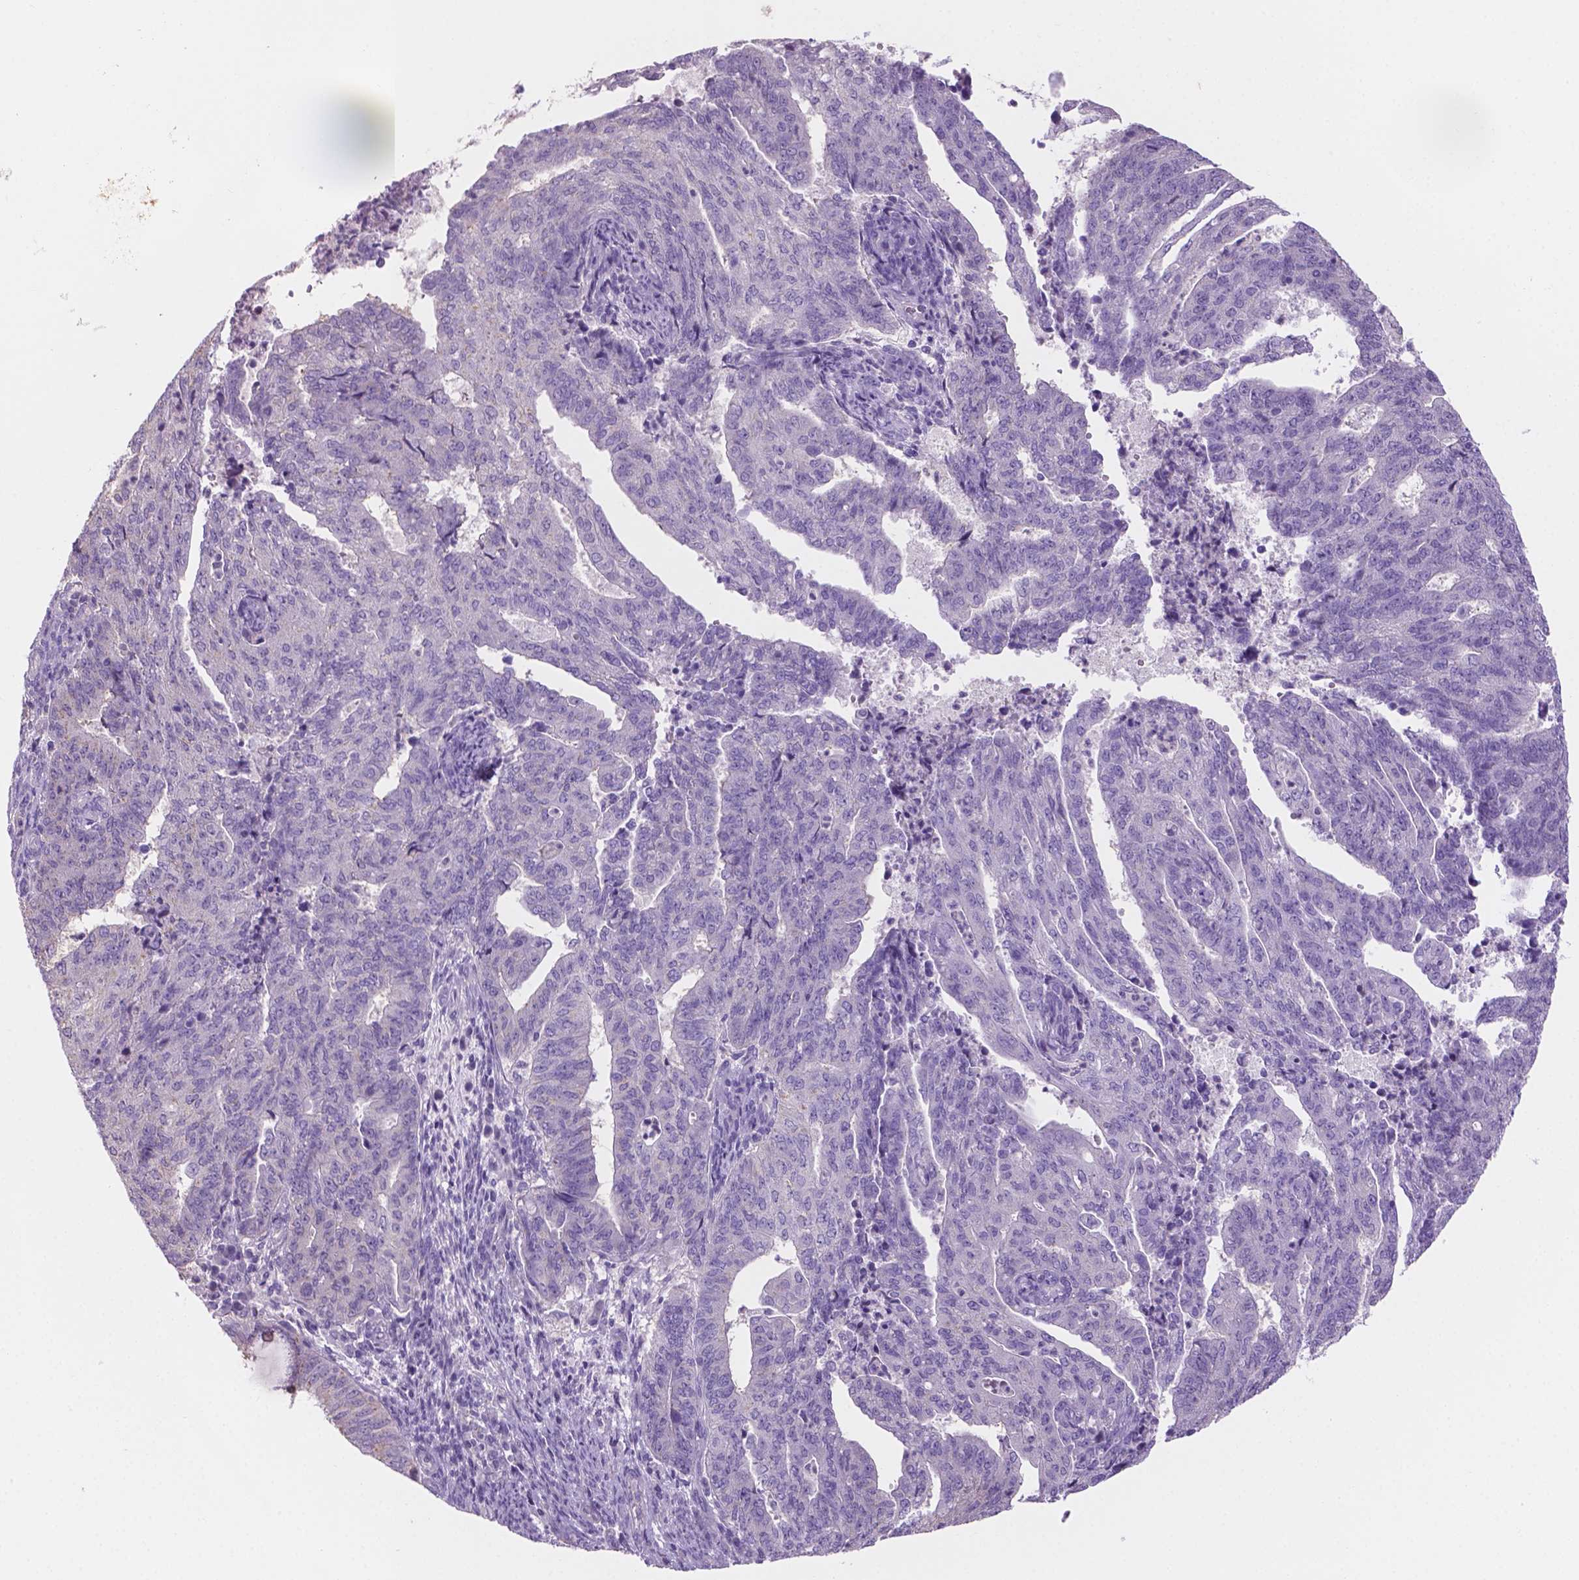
{"staining": {"intensity": "negative", "quantity": "none", "location": "none"}, "tissue": "endometrial cancer", "cell_type": "Tumor cells", "image_type": "cancer", "snomed": [{"axis": "morphology", "description": "Adenocarcinoma, NOS"}, {"axis": "topography", "description": "Endometrium"}], "caption": "Immunohistochemistry (IHC) image of neoplastic tissue: human endometrial adenocarcinoma stained with DAB displays no significant protein positivity in tumor cells.", "gene": "SBSN", "patient": {"sex": "female", "age": 82}}